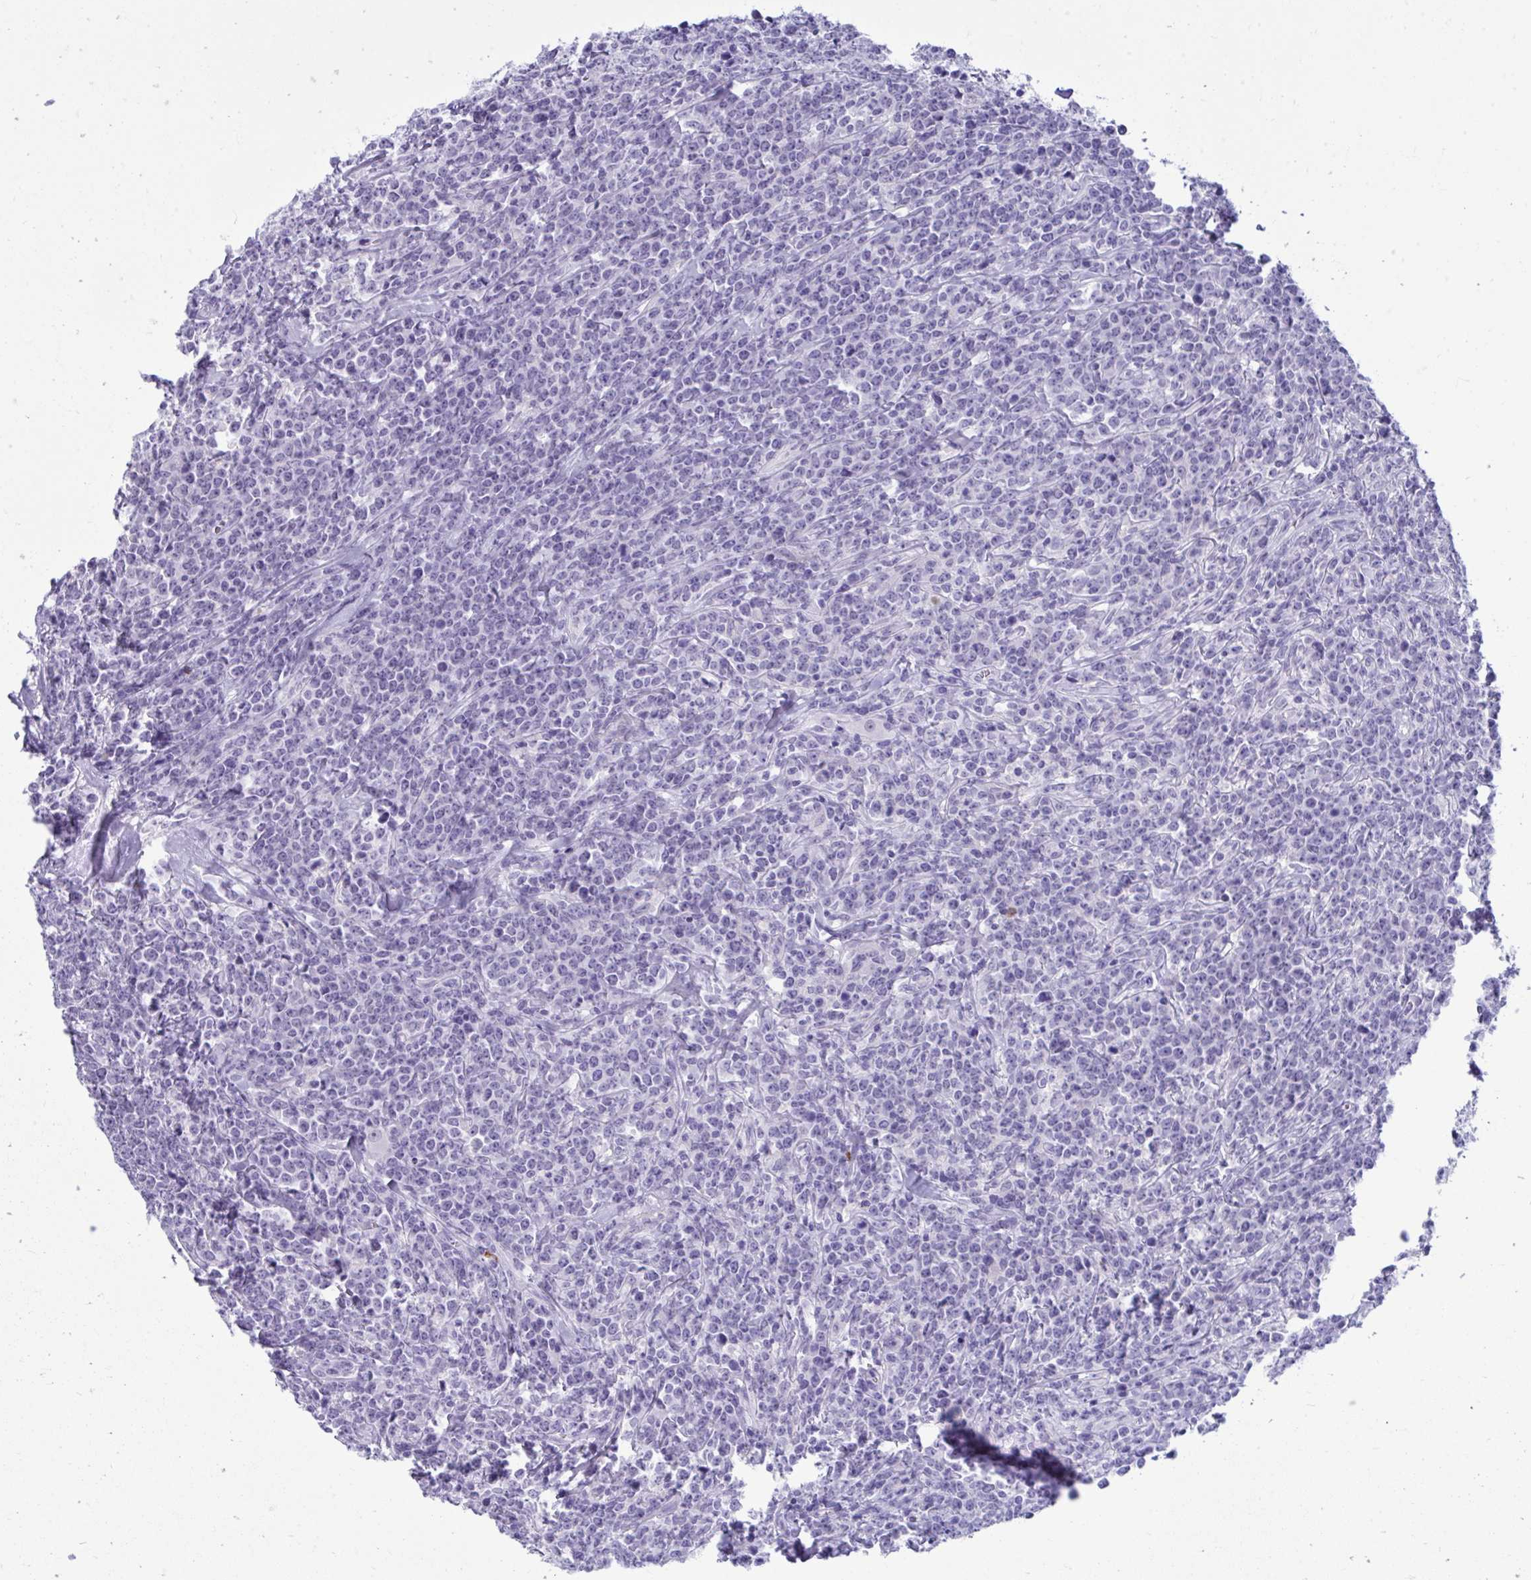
{"staining": {"intensity": "negative", "quantity": "none", "location": "none"}, "tissue": "lymphoma", "cell_type": "Tumor cells", "image_type": "cancer", "snomed": [{"axis": "morphology", "description": "Malignant lymphoma, non-Hodgkin's type, High grade"}, {"axis": "topography", "description": "Small intestine"}], "caption": "This photomicrograph is of lymphoma stained with IHC to label a protein in brown with the nuclei are counter-stained blue. There is no positivity in tumor cells.", "gene": "PIGZ", "patient": {"sex": "female", "age": 56}}